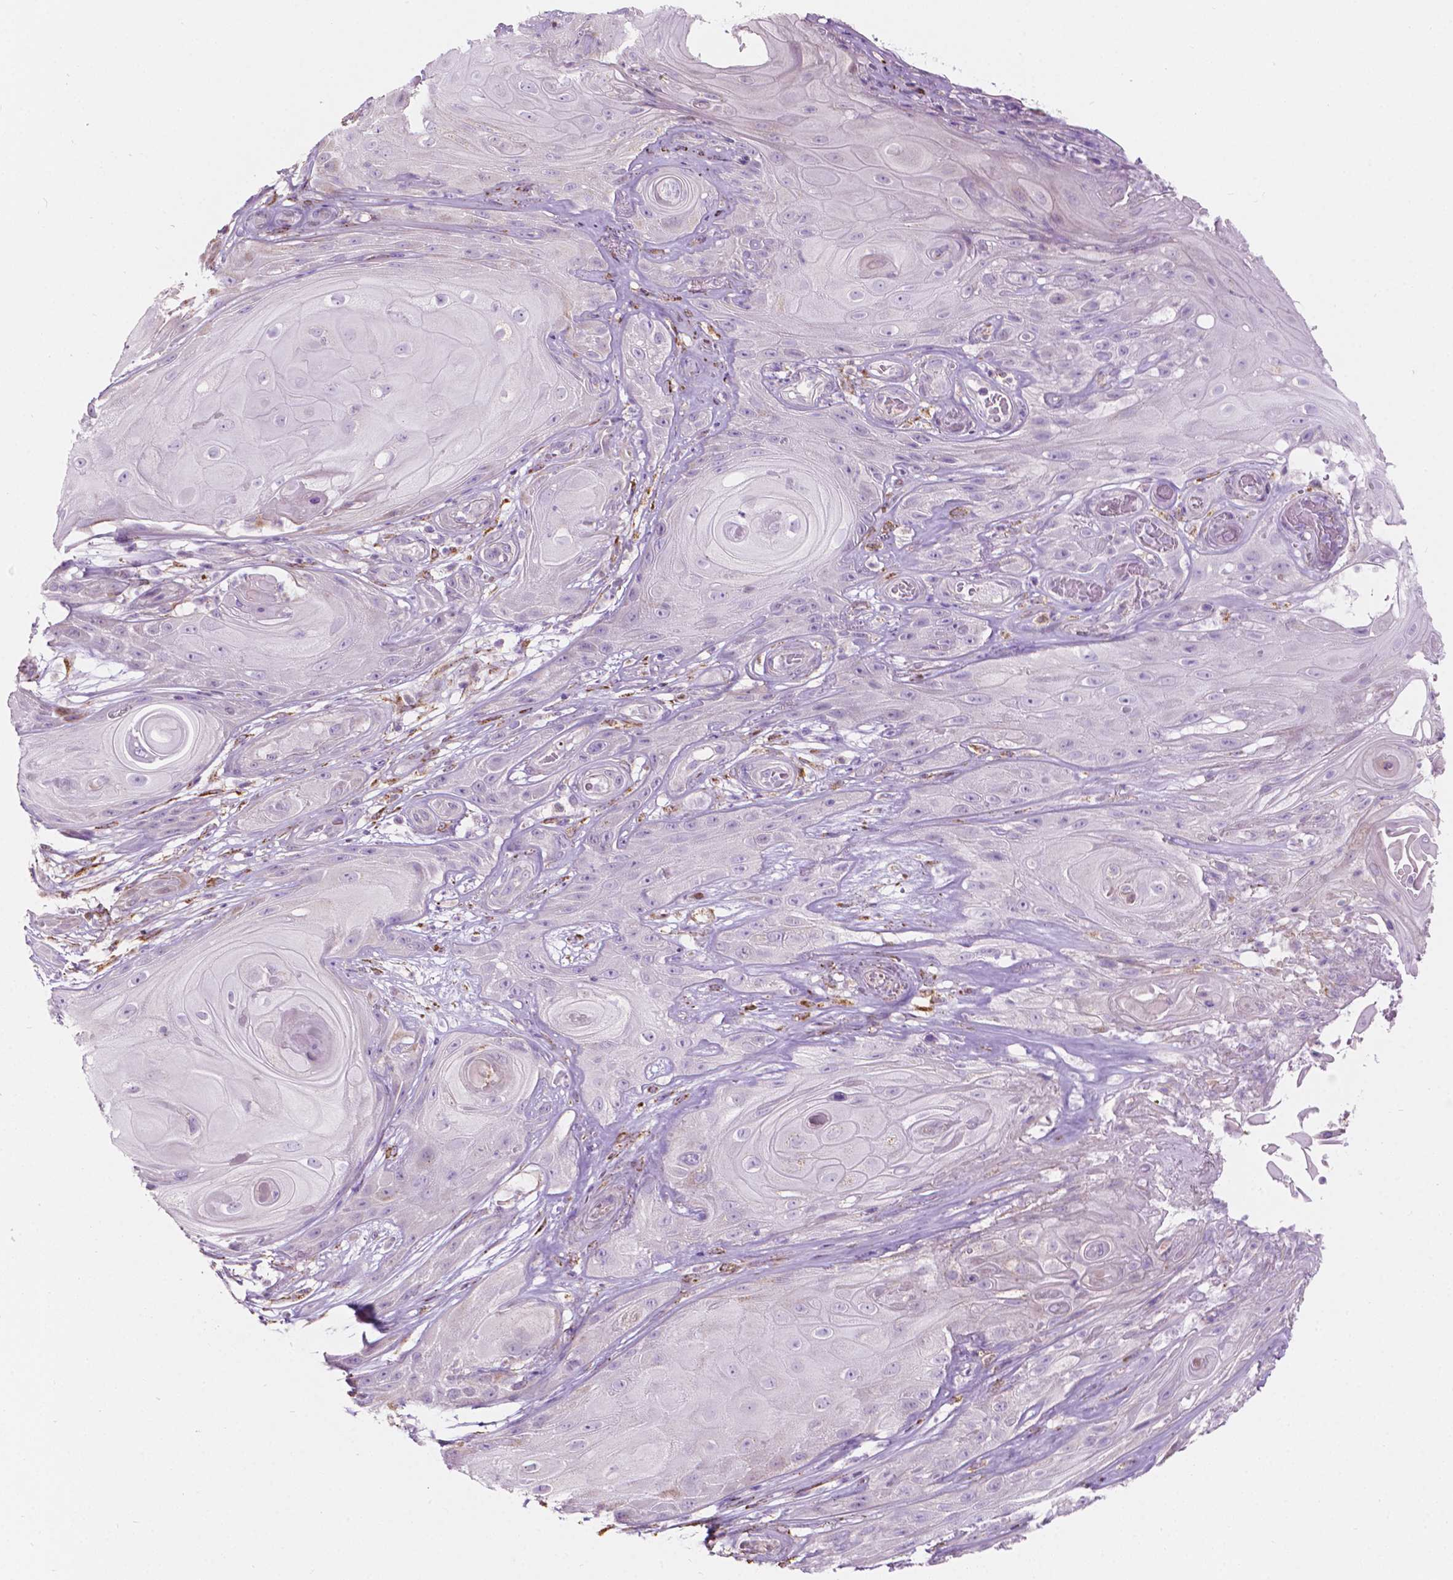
{"staining": {"intensity": "negative", "quantity": "none", "location": "none"}, "tissue": "skin cancer", "cell_type": "Tumor cells", "image_type": "cancer", "snomed": [{"axis": "morphology", "description": "Squamous cell carcinoma, NOS"}, {"axis": "topography", "description": "Skin"}], "caption": "Immunohistochemistry (IHC) of human skin cancer demonstrates no positivity in tumor cells. The staining was performed using DAB to visualize the protein expression in brown, while the nuclei were stained in blue with hematoxylin (Magnification: 20x).", "gene": "NOS1AP", "patient": {"sex": "male", "age": 62}}